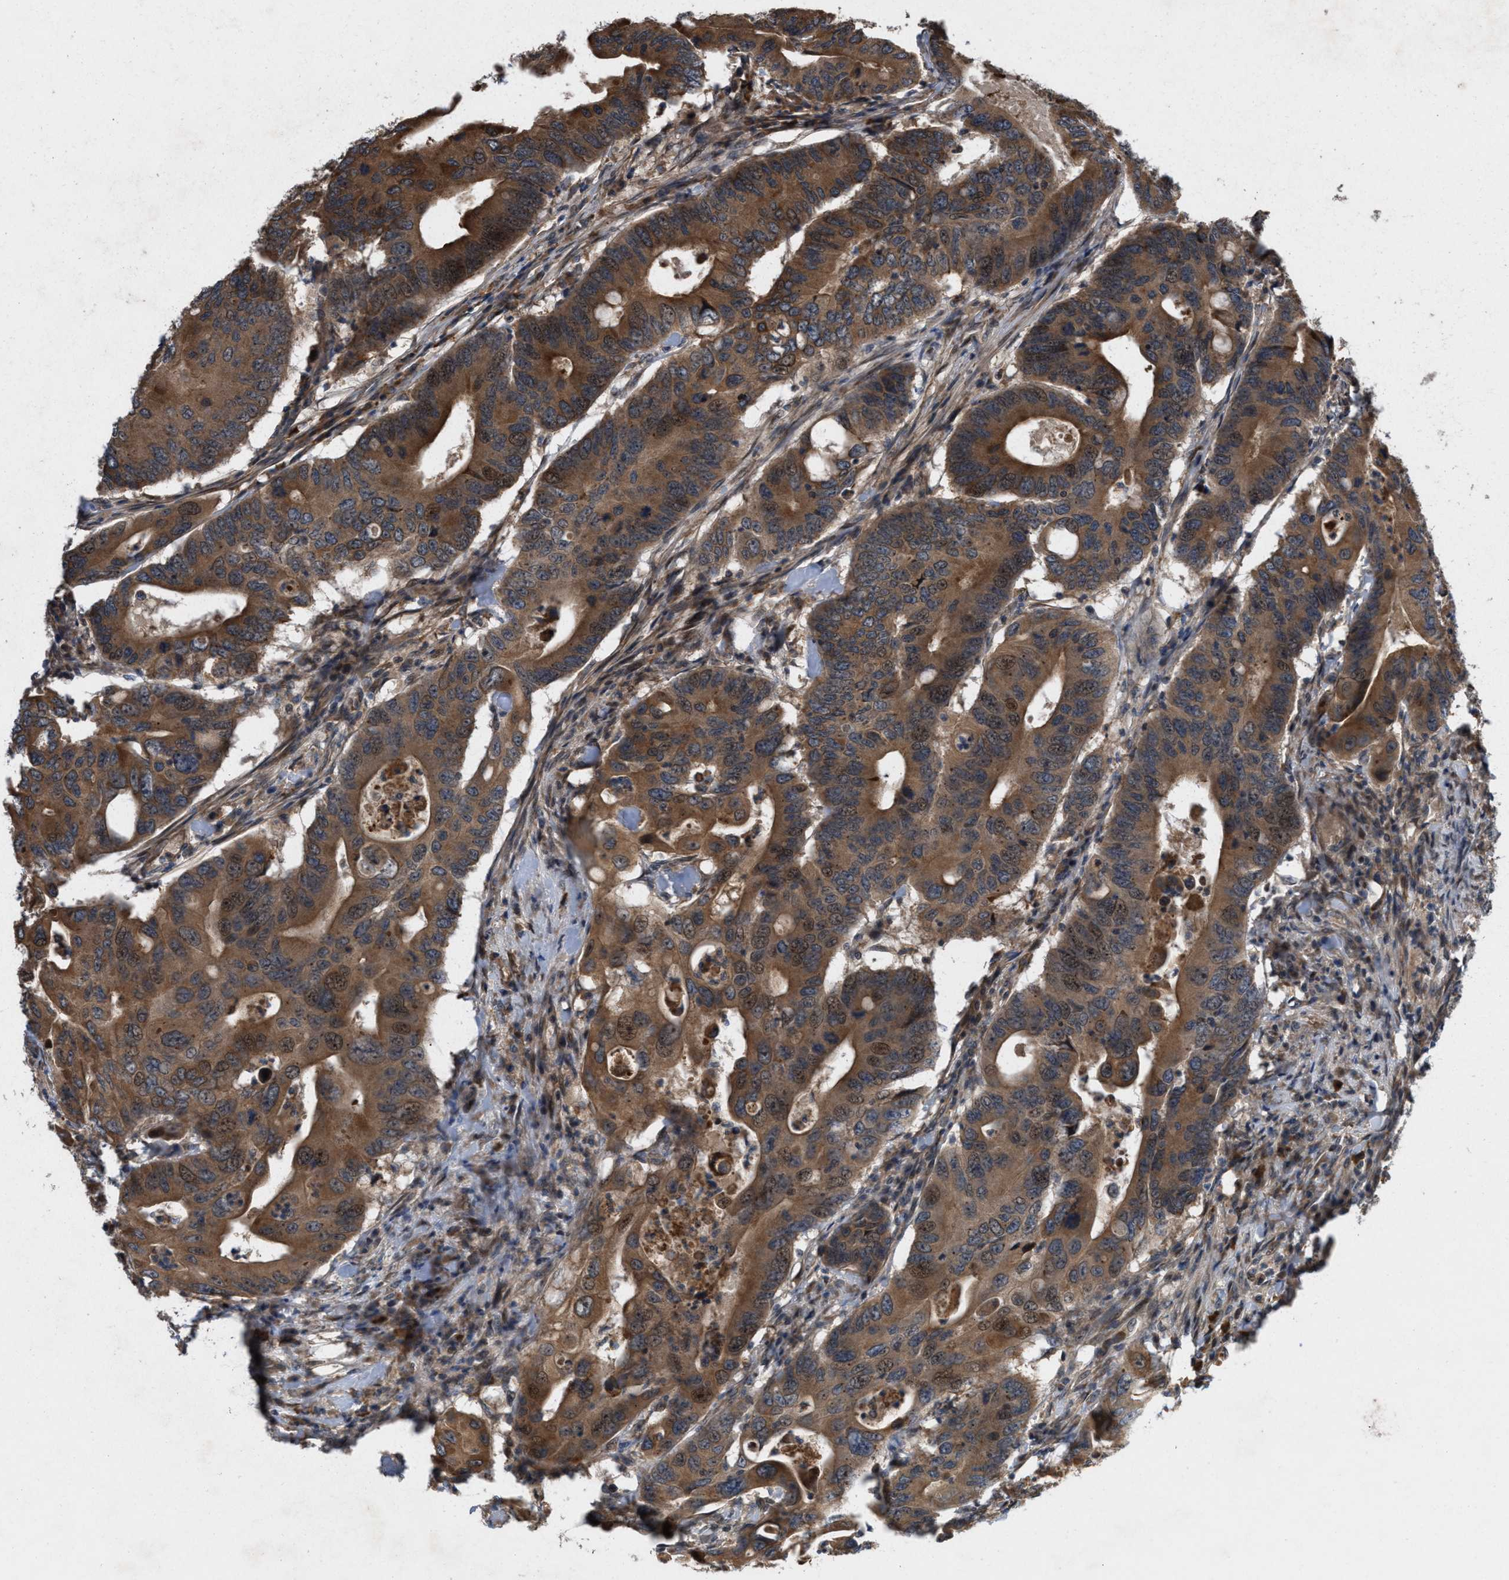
{"staining": {"intensity": "strong", "quantity": ">75%", "location": "cytoplasmic/membranous"}, "tissue": "colorectal cancer", "cell_type": "Tumor cells", "image_type": "cancer", "snomed": [{"axis": "morphology", "description": "Adenocarcinoma, NOS"}, {"axis": "topography", "description": "Colon"}], "caption": "High-power microscopy captured an IHC histopathology image of colorectal adenocarcinoma, revealing strong cytoplasmic/membranous staining in about >75% of tumor cells.", "gene": "MFSD6", "patient": {"sex": "male", "age": 71}}